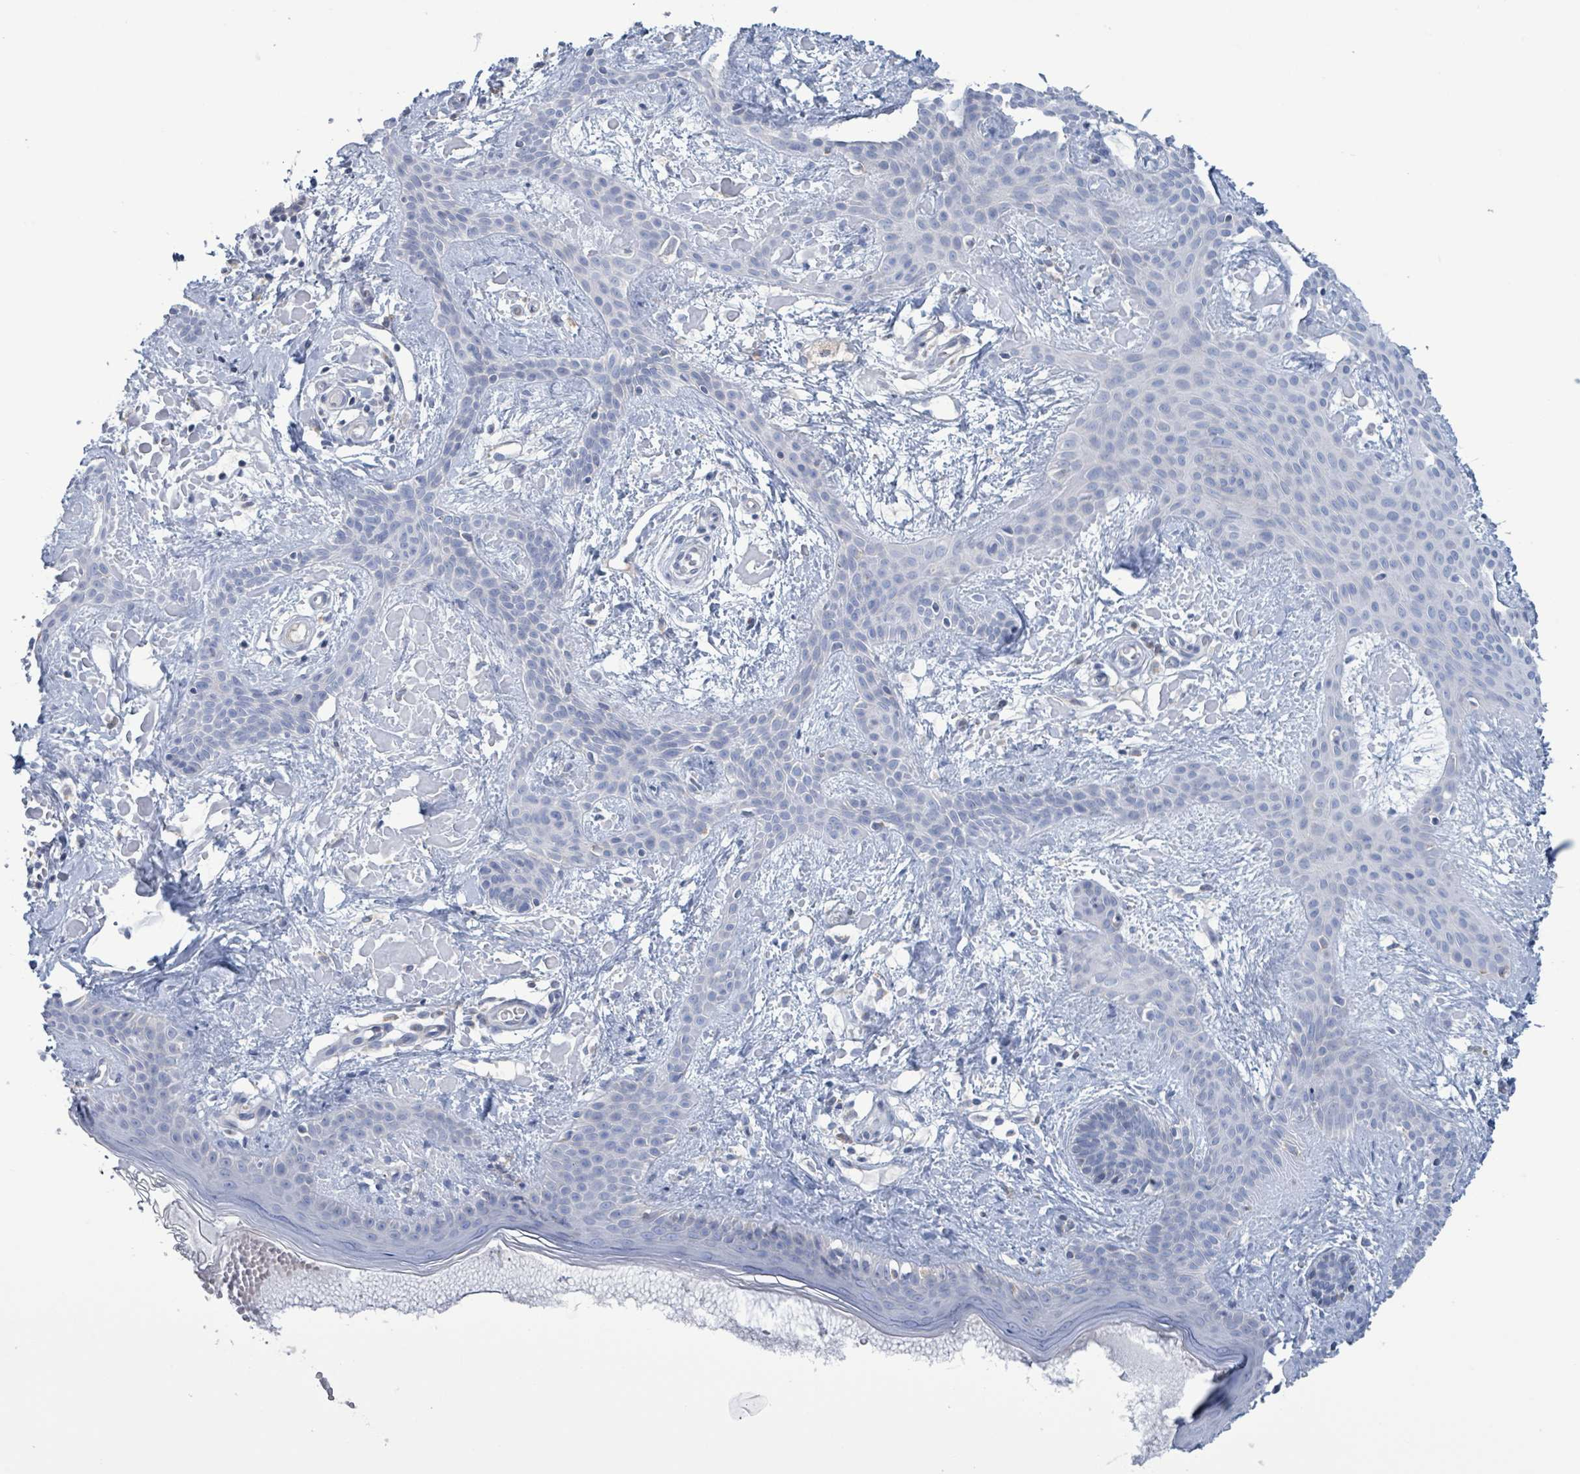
{"staining": {"intensity": "negative", "quantity": "none", "location": "none"}, "tissue": "skin cancer", "cell_type": "Tumor cells", "image_type": "cancer", "snomed": [{"axis": "morphology", "description": "Basal cell carcinoma"}, {"axis": "topography", "description": "Skin"}], "caption": "A high-resolution image shows immunohistochemistry (IHC) staining of skin basal cell carcinoma, which demonstrates no significant positivity in tumor cells.", "gene": "AKR1C4", "patient": {"sex": "male", "age": 78}}